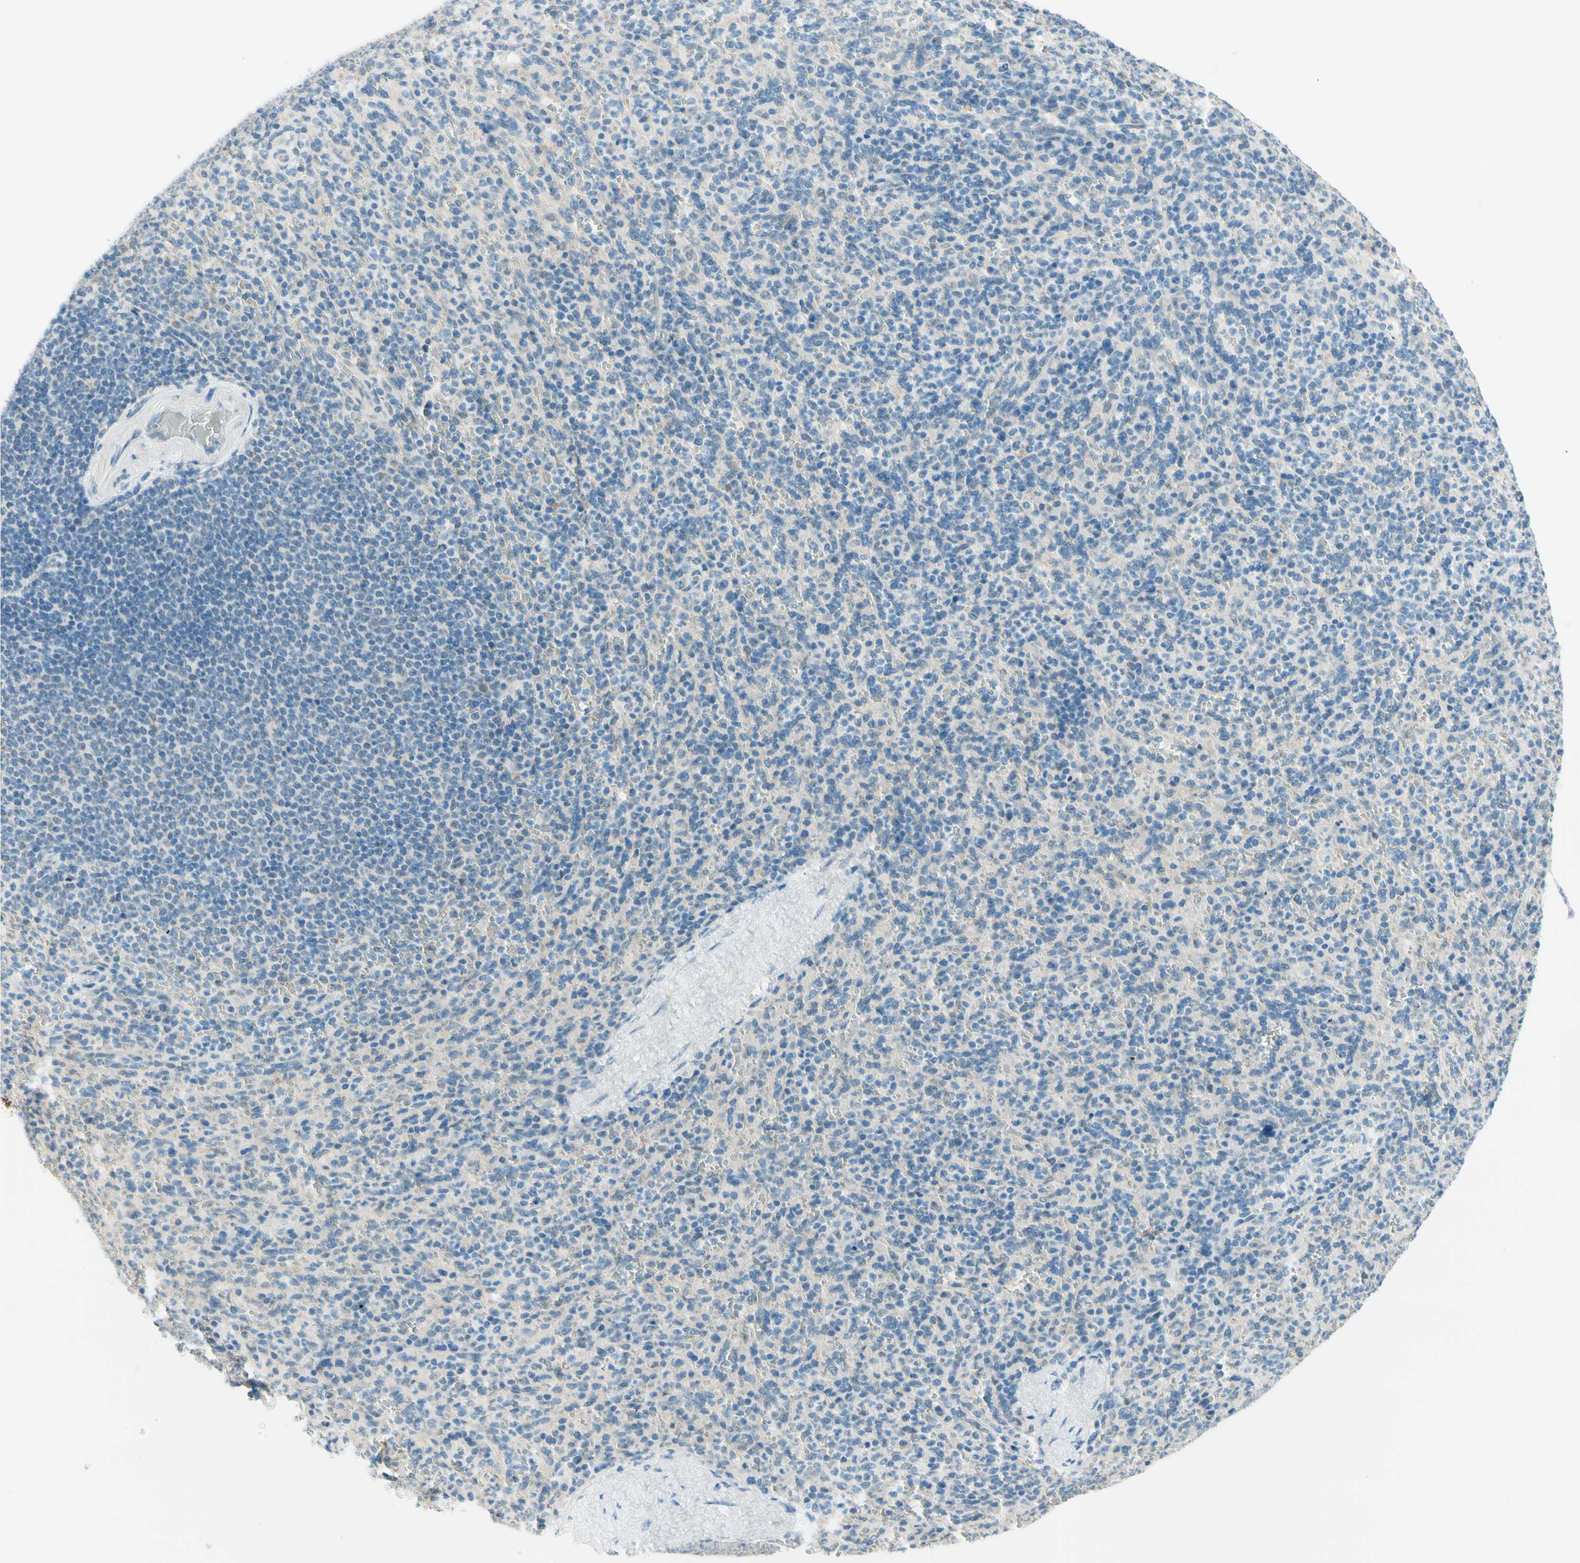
{"staining": {"intensity": "negative", "quantity": "none", "location": "none"}, "tissue": "spleen", "cell_type": "Cells in red pulp", "image_type": "normal", "snomed": [{"axis": "morphology", "description": "Normal tissue, NOS"}, {"axis": "topography", "description": "Spleen"}], "caption": "Immunohistochemistry of unremarkable spleen displays no positivity in cells in red pulp.", "gene": "JPH1", "patient": {"sex": "male", "age": 36}}